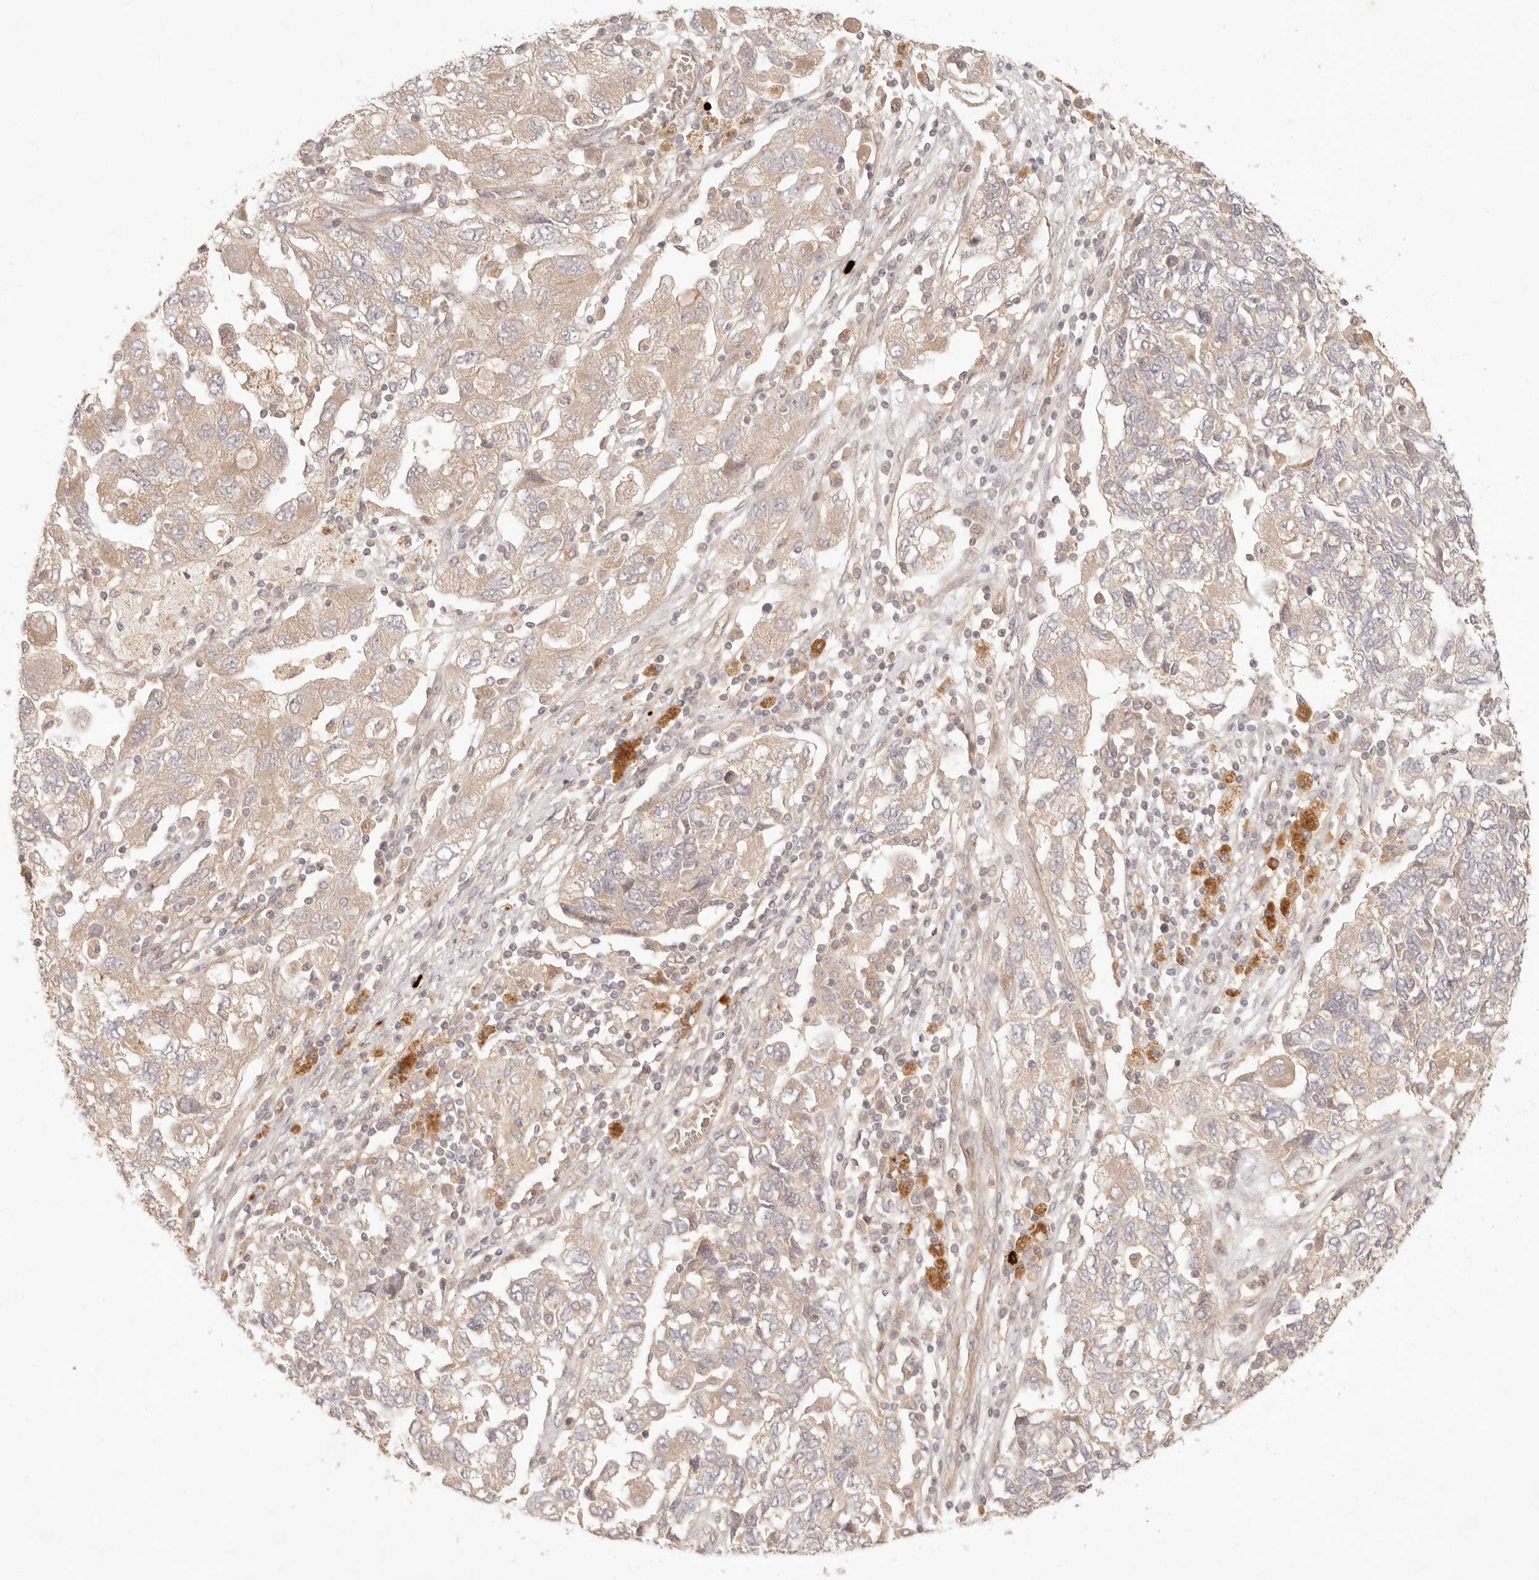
{"staining": {"intensity": "weak", "quantity": "<25%", "location": "cytoplasmic/membranous"}, "tissue": "ovarian cancer", "cell_type": "Tumor cells", "image_type": "cancer", "snomed": [{"axis": "morphology", "description": "Carcinoma, NOS"}, {"axis": "morphology", "description": "Cystadenocarcinoma, serous, NOS"}, {"axis": "topography", "description": "Ovary"}], "caption": "Tumor cells show no significant positivity in ovarian cancer.", "gene": "PPP1R3B", "patient": {"sex": "female", "age": 69}}